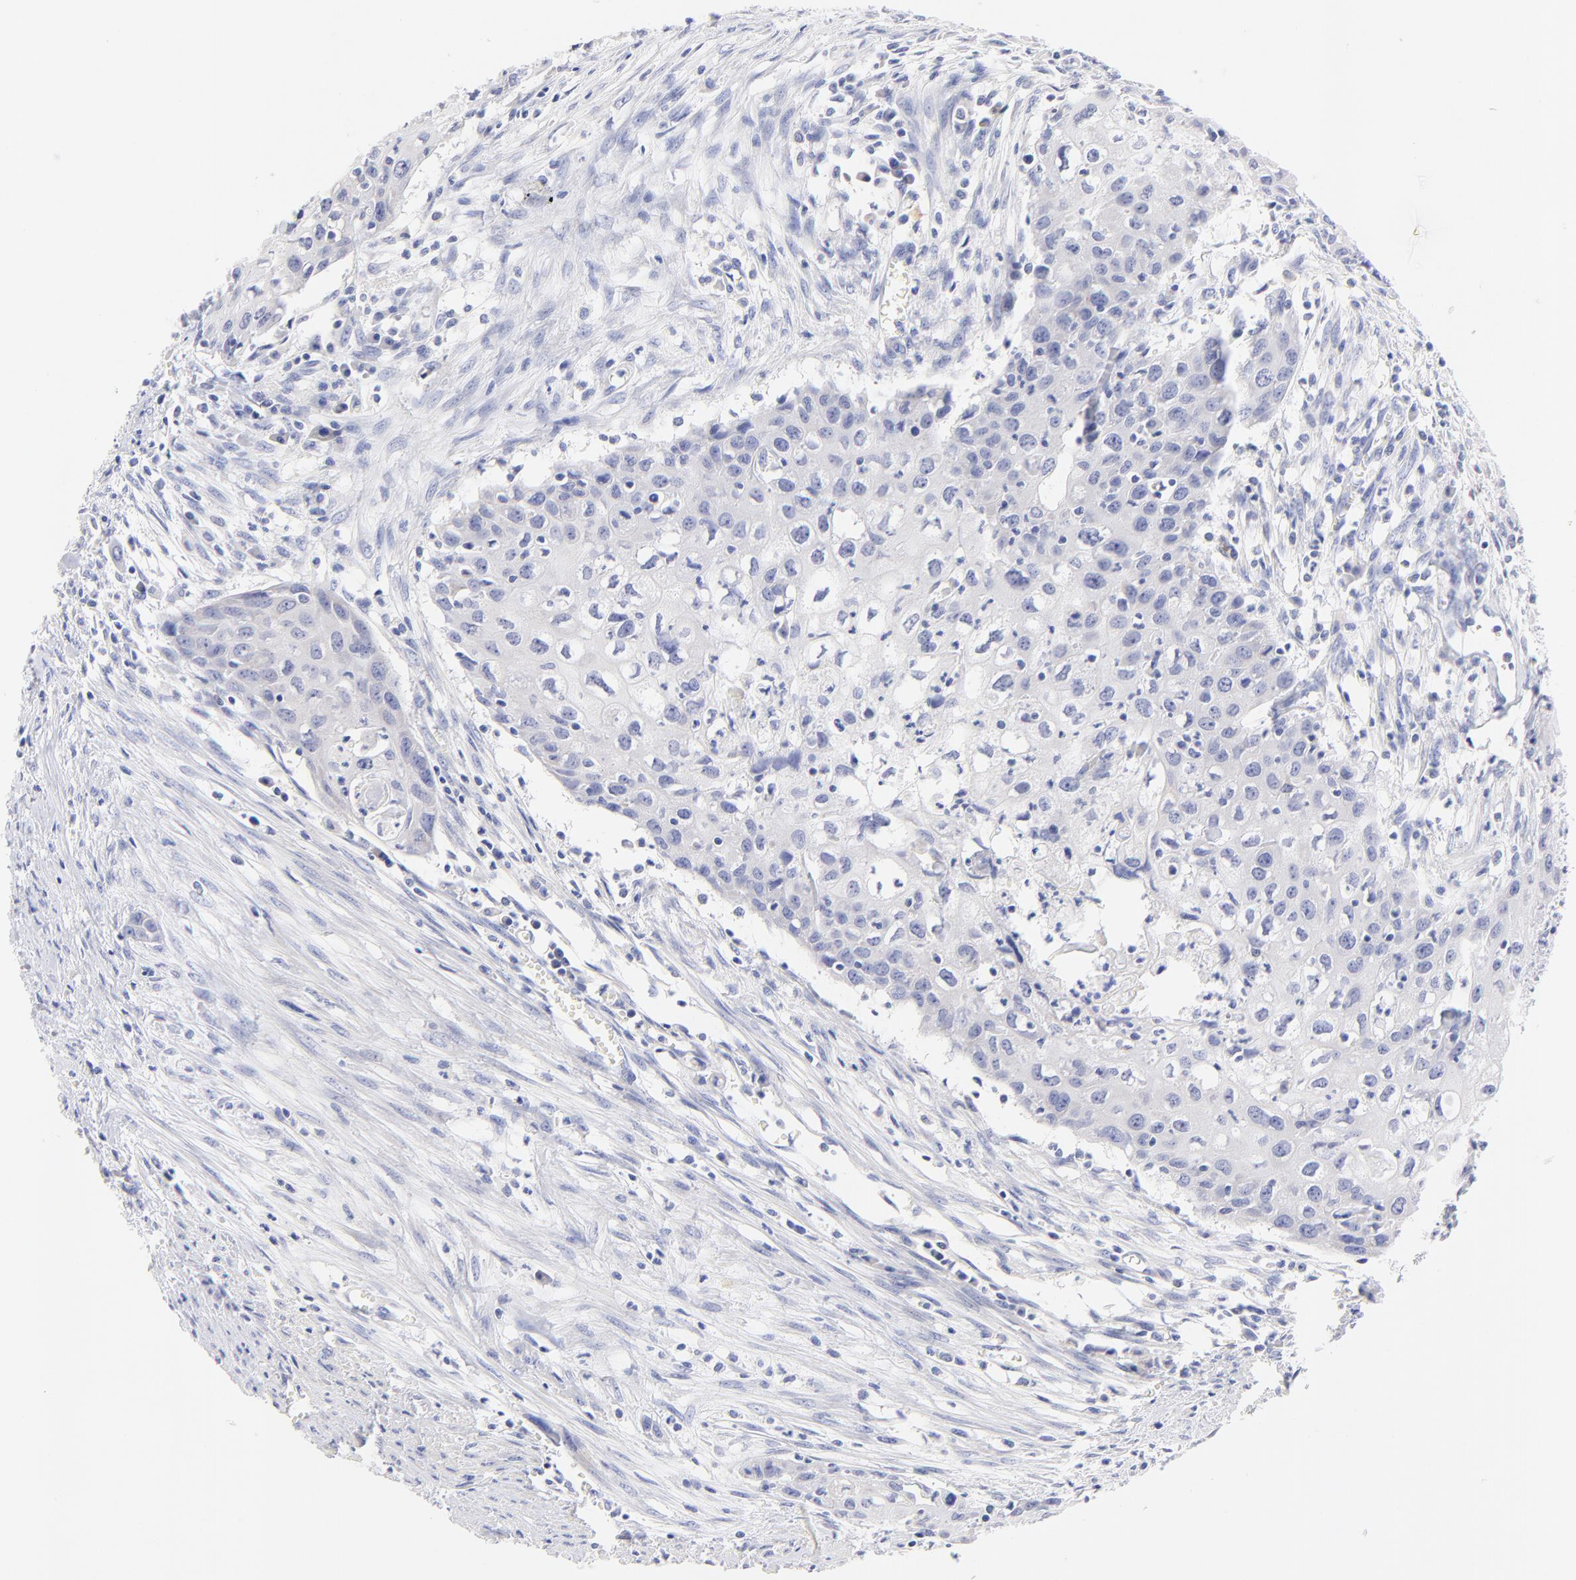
{"staining": {"intensity": "negative", "quantity": "none", "location": "none"}, "tissue": "urothelial cancer", "cell_type": "Tumor cells", "image_type": "cancer", "snomed": [{"axis": "morphology", "description": "Urothelial carcinoma, High grade"}, {"axis": "topography", "description": "Urinary bladder"}], "caption": "Micrograph shows no significant protein positivity in tumor cells of urothelial cancer. The staining was performed using DAB to visualize the protein expression in brown, while the nuclei were stained in blue with hematoxylin (Magnification: 20x).", "gene": "EBP", "patient": {"sex": "male", "age": 54}}